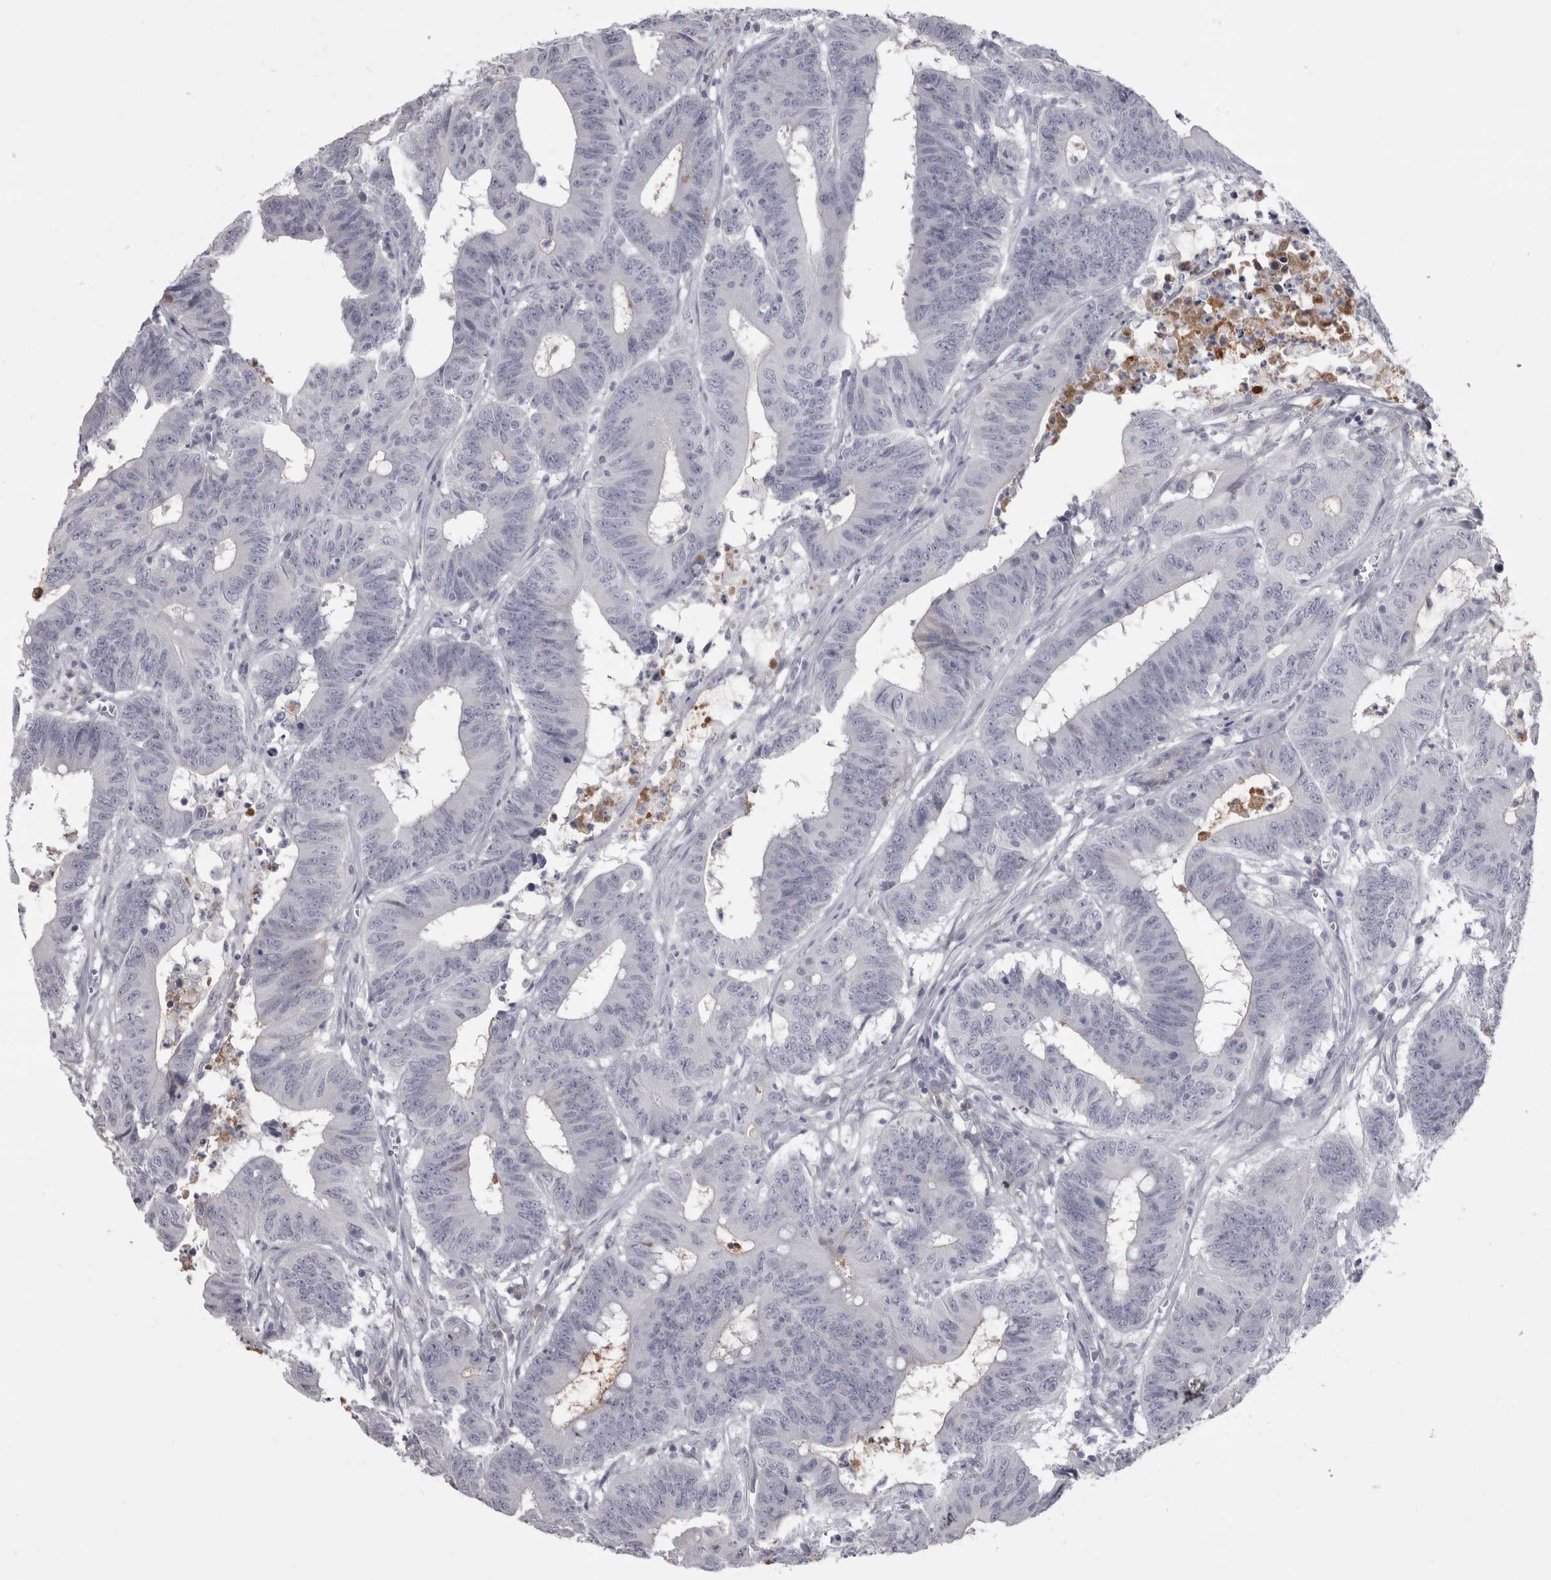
{"staining": {"intensity": "negative", "quantity": "none", "location": "none"}, "tissue": "colorectal cancer", "cell_type": "Tumor cells", "image_type": "cancer", "snomed": [{"axis": "morphology", "description": "Adenocarcinoma, NOS"}, {"axis": "topography", "description": "Colon"}], "caption": "Tumor cells show no significant staining in colorectal cancer.", "gene": "SAA4", "patient": {"sex": "male", "age": 45}}